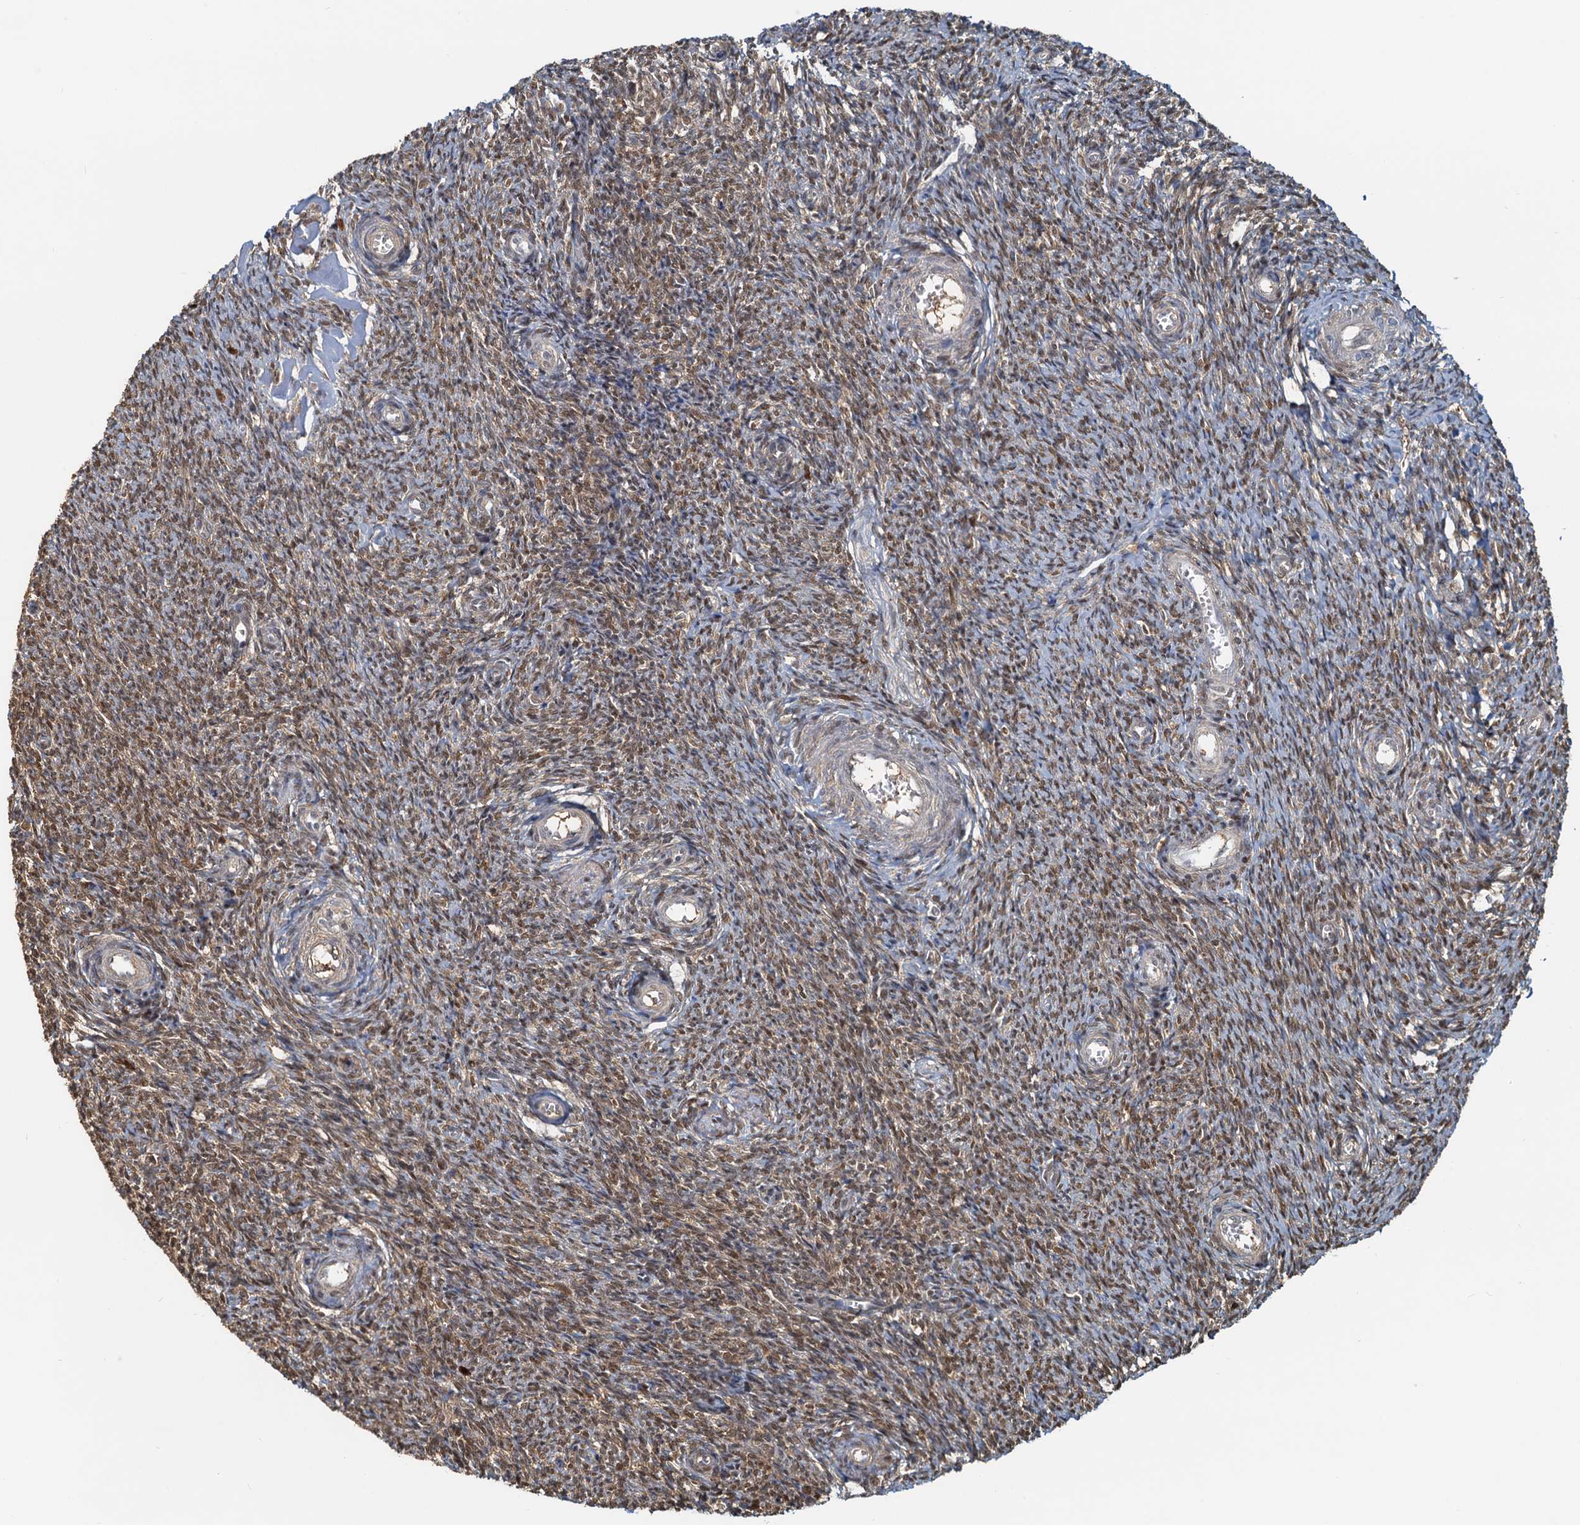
{"staining": {"intensity": "moderate", "quantity": "25%-75%", "location": "cytoplasmic/membranous,nuclear"}, "tissue": "ovary", "cell_type": "Ovarian stroma cells", "image_type": "normal", "snomed": [{"axis": "morphology", "description": "Normal tissue, NOS"}, {"axis": "topography", "description": "Ovary"}], "caption": "Normal ovary shows moderate cytoplasmic/membranous,nuclear positivity in about 25%-75% of ovarian stroma cells.", "gene": "SPINDOC", "patient": {"sex": "female", "age": 44}}